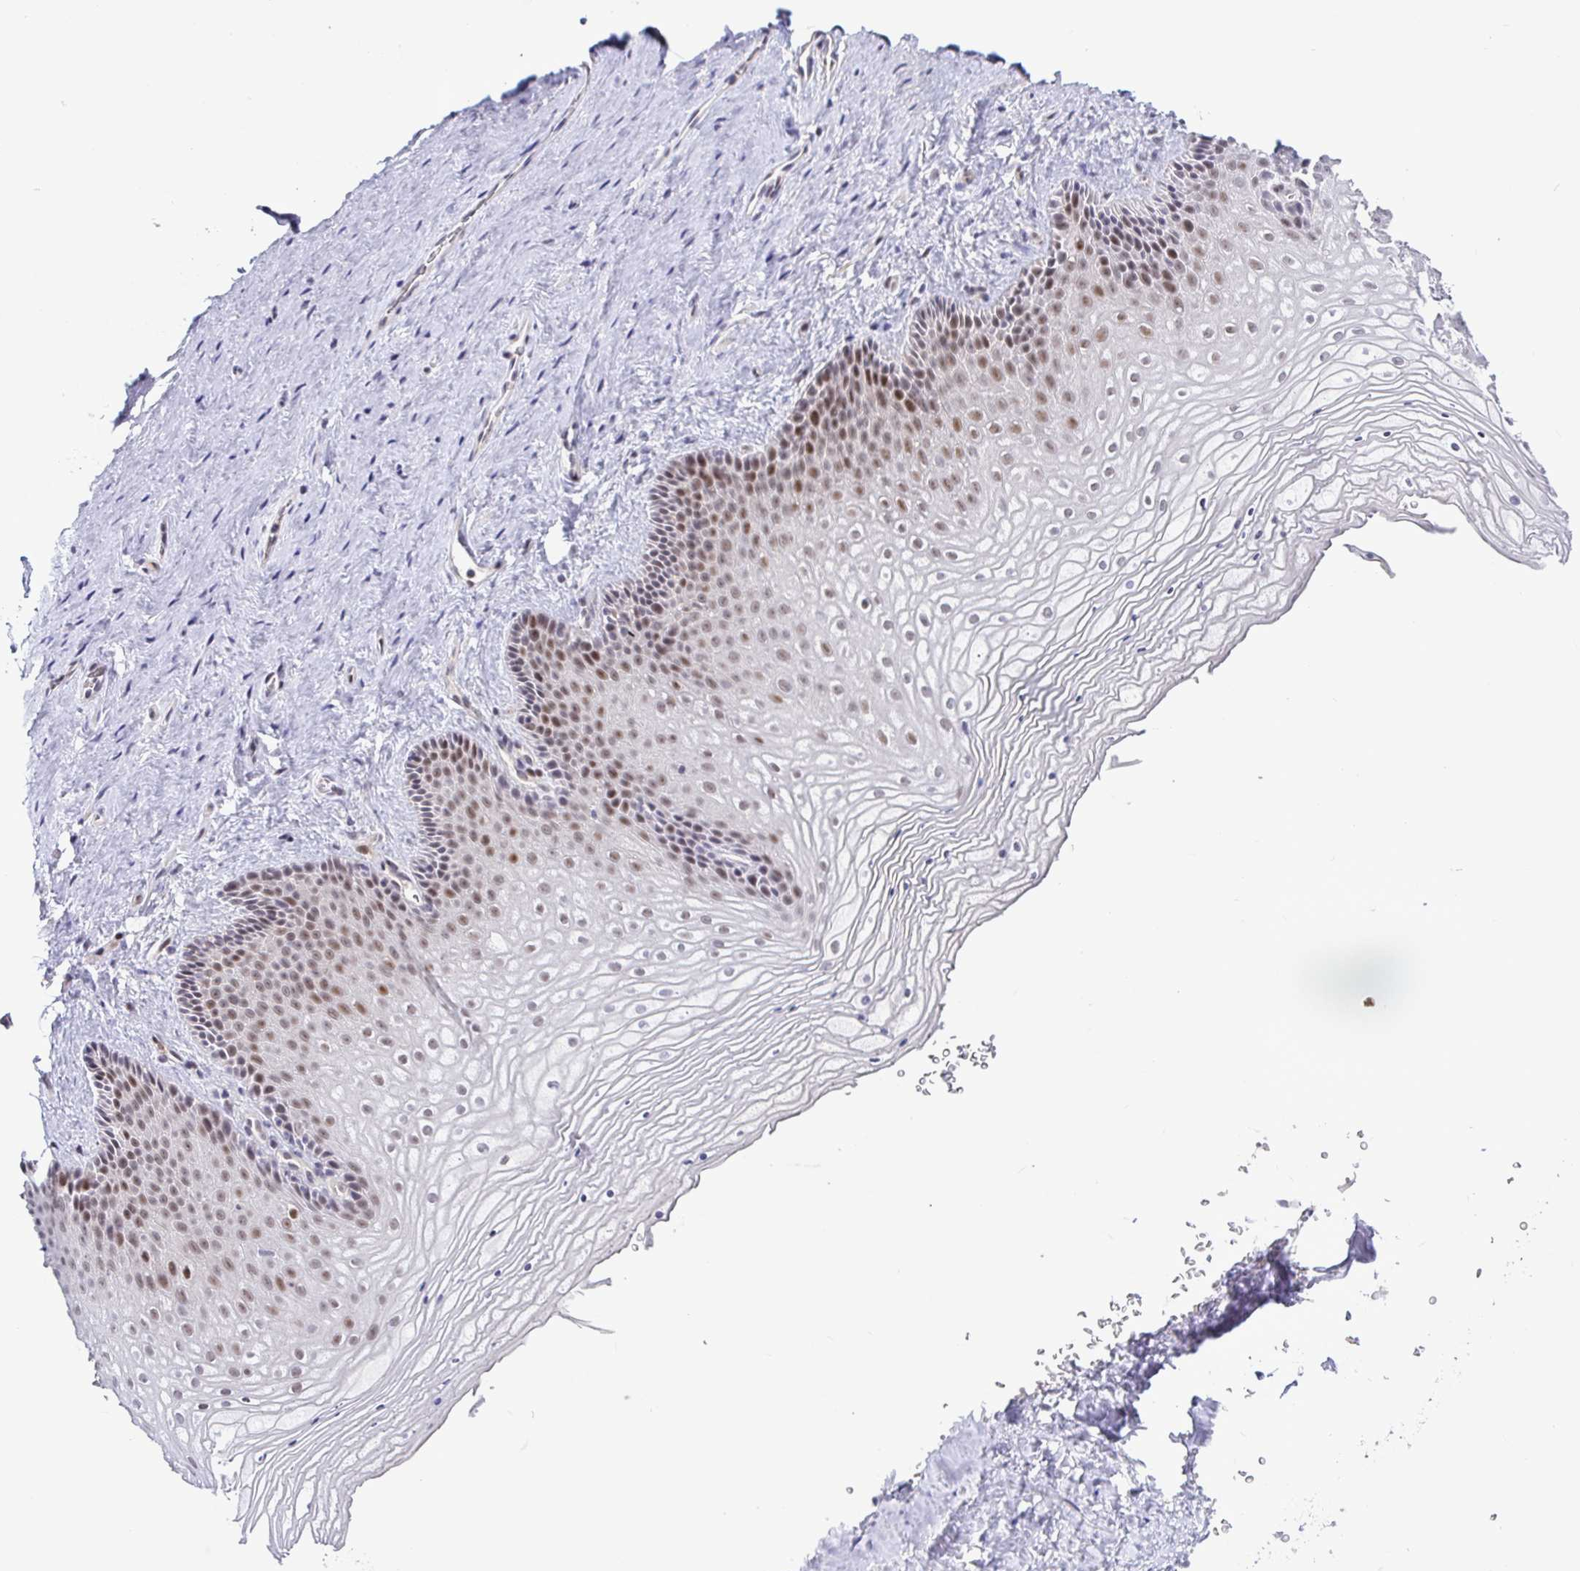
{"staining": {"intensity": "moderate", "quantity": "25%-75%", "location": "nuclear"}, "tissue": "vagina", "cell_type": "Squamous epithelial cells", "image_type": "normal", "snomed": [{"axis": "morphology", "description": "Normal tissue, NOS"}, {"axis": "topography", "description": "Vagina"}], "caption": "Approximately 25%-75% of squamous epithelial cells in unremarkable human vagina reveal moderate nuclear protein positivity as visualized by brown immunohistochemical staining.", "gene": "NUP188", "patient": {"sex": "female", "age": 45}}